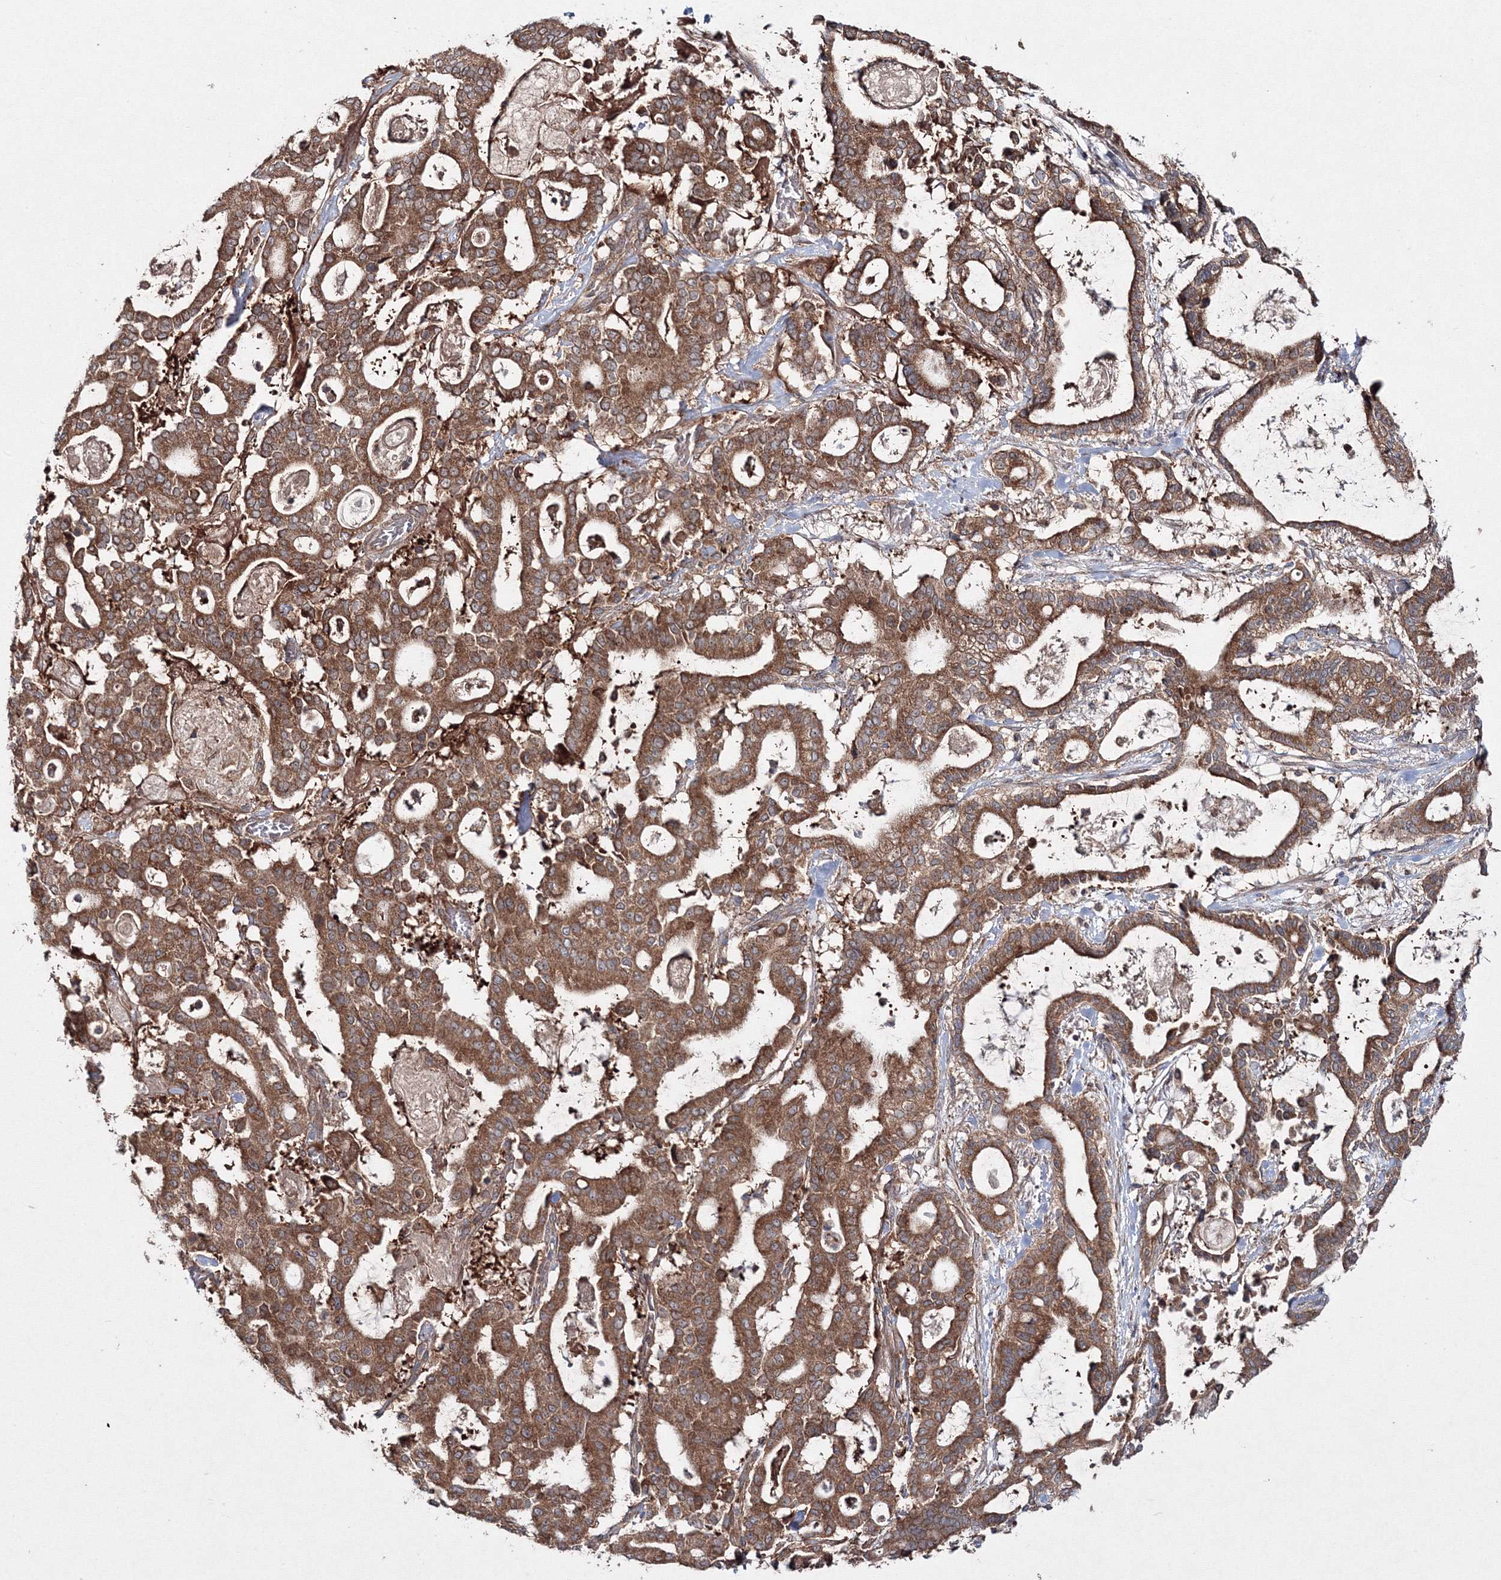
{"staining": {"intensity": "strong", "quantity": ">75%", "location": "cytoplasmic/membranous"}, "tissue": "pancreatic cancer", "cell_type": "Tumor cells", "image_type": "cancer", "snomed": [{"axis": "morphology", "description": "Adenocarcinoma, NOS"}, {"axis": "topography", "description": "Pancreas"}], "caption": "Adenocarcinoma (pancreatic) stained with a brown dye reveals strong cytoplasmic/membranous positive positivity in approximately >75% of tumor cells.", "gene": "PEX13", "patient": {"sex": "male", "age": 63}}